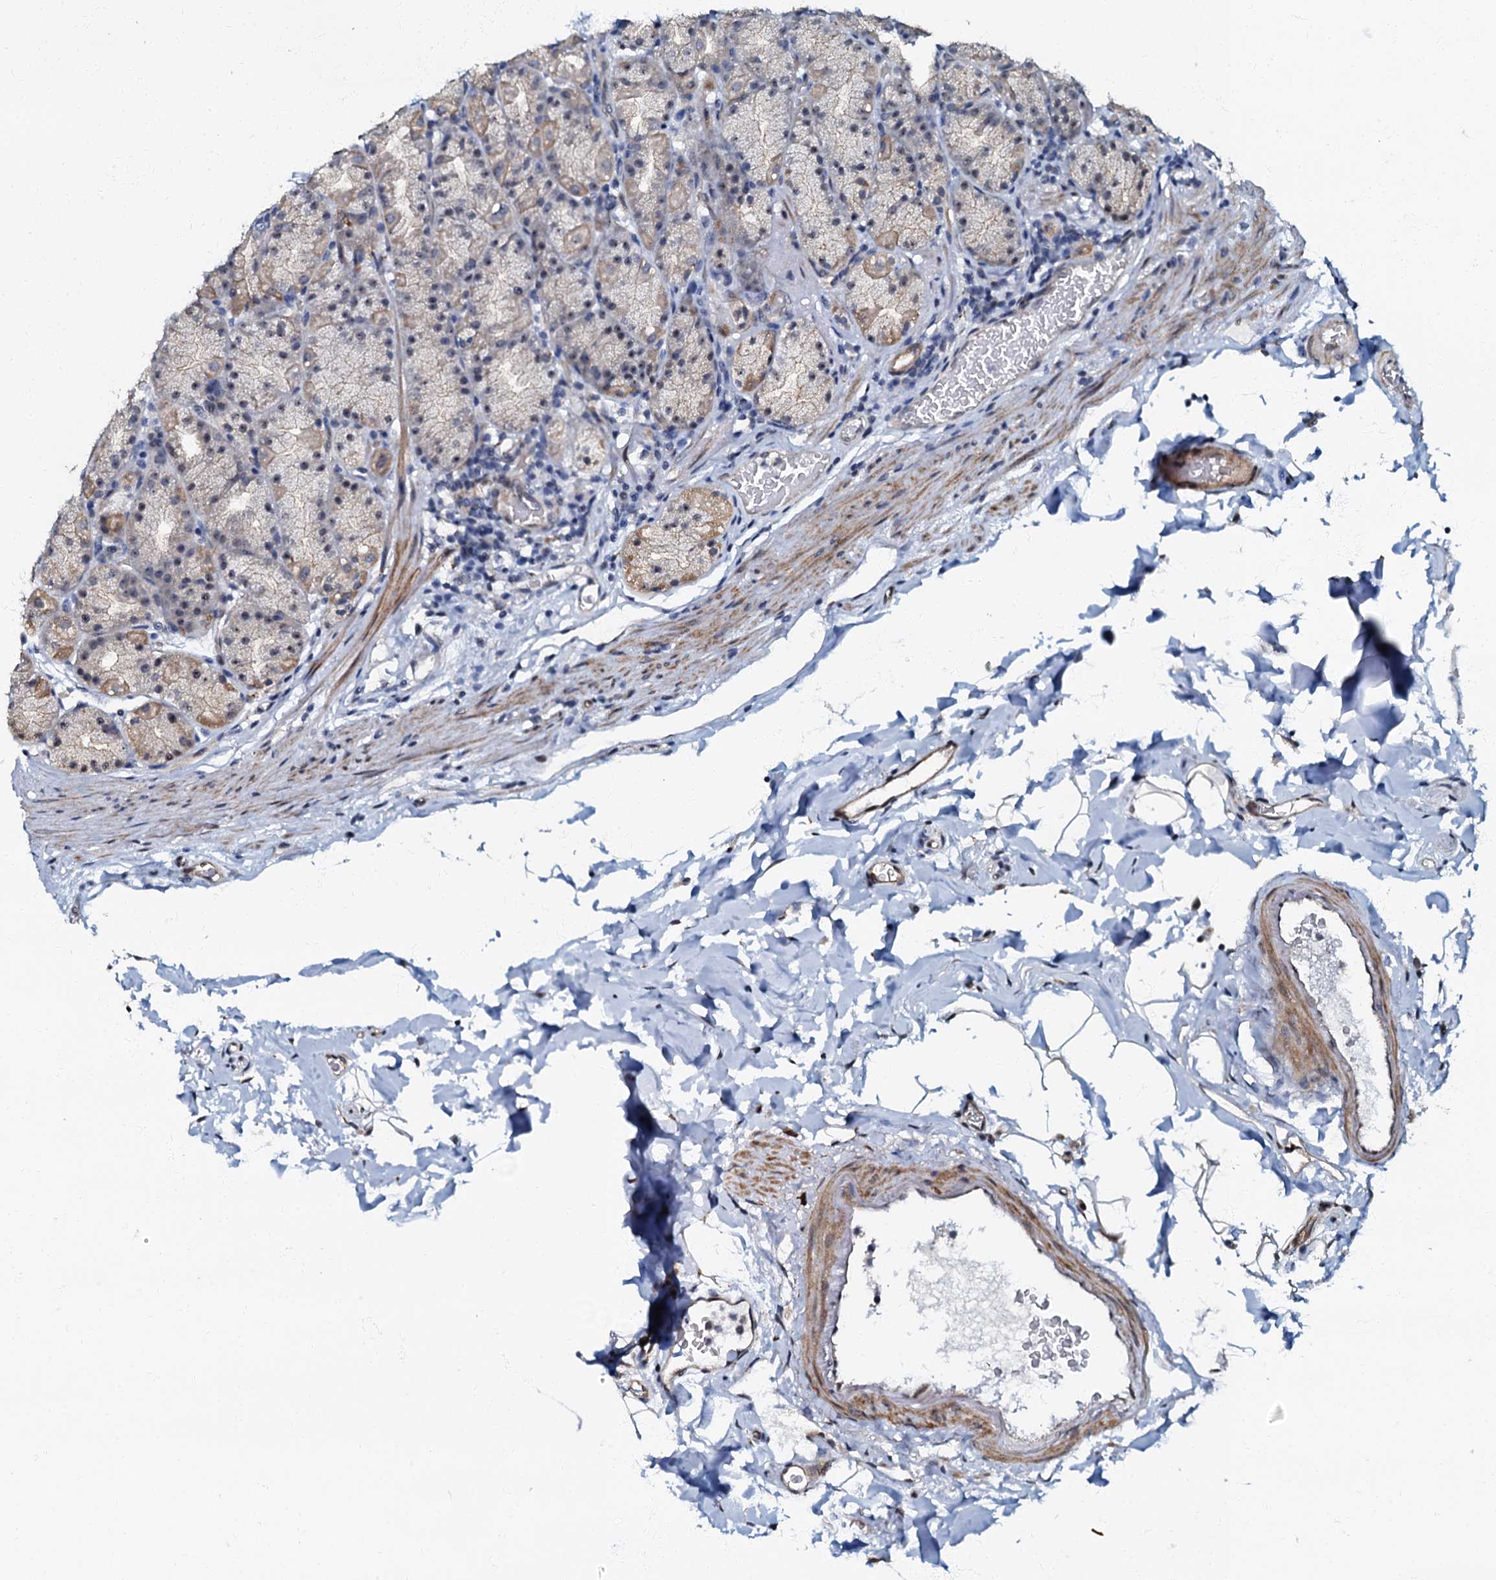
{"staining": {"intensity": "weak", "quantity": "<25%", "location": "cytoplasmic/membranous"}, "tissue": "stomach", "cell_type": "Glandular cells", "image_type": "normal", "snomed": [{"axis": "morphology", "description": "Normal tissue, NOS"}, {"axis": "topography", "description": "Stomach, upper"}], "caption": "The micrograph displays no significant staining in glandular cells of stomach.", "gene": "OLAH", "patient": {"sex": "male", "age": 68}}